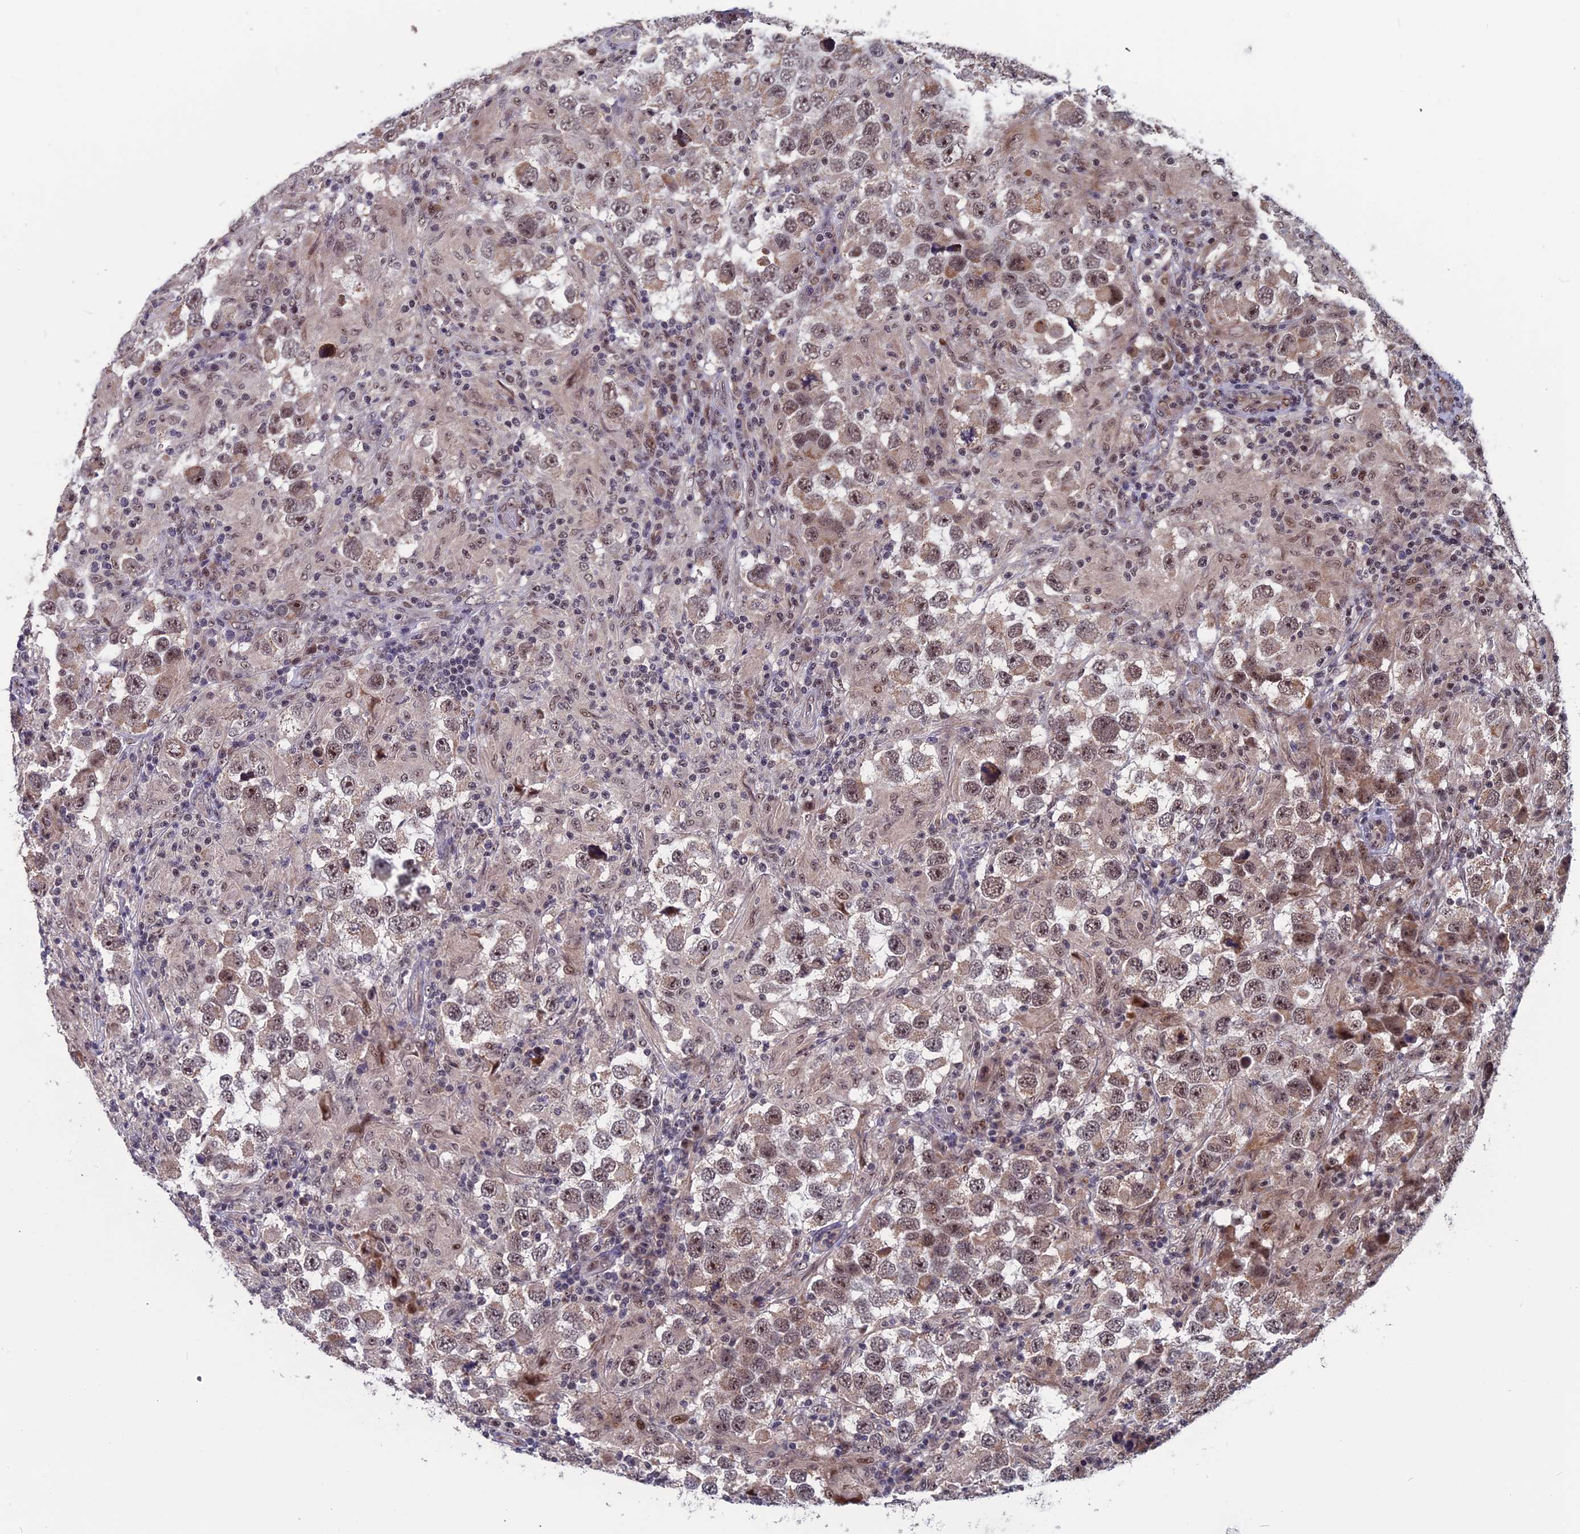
{"staining": {"intensity": "moderate", "quantity": "<25%", "location": "nuclear"}, "tissue": "testis cancer", "cell_type": "Tumor cells", "image_type": "cancer", "snomed": [{"axis": "morphology", "description": "Carcinoma, Embryonal, NOS"}, {"axis": "topography", "description": "Testis"}], "caption": "Testis cancer (embryonal carcinoma) stained with DAB (3,3'-diaminobenzidine) immunohistochemistry (IHC) exhibits low levels of moderate nuclear positivity in about <25% of tumor cells.", "gene": "CACTIN", "patient": {"sex": "male", "age": 21}}